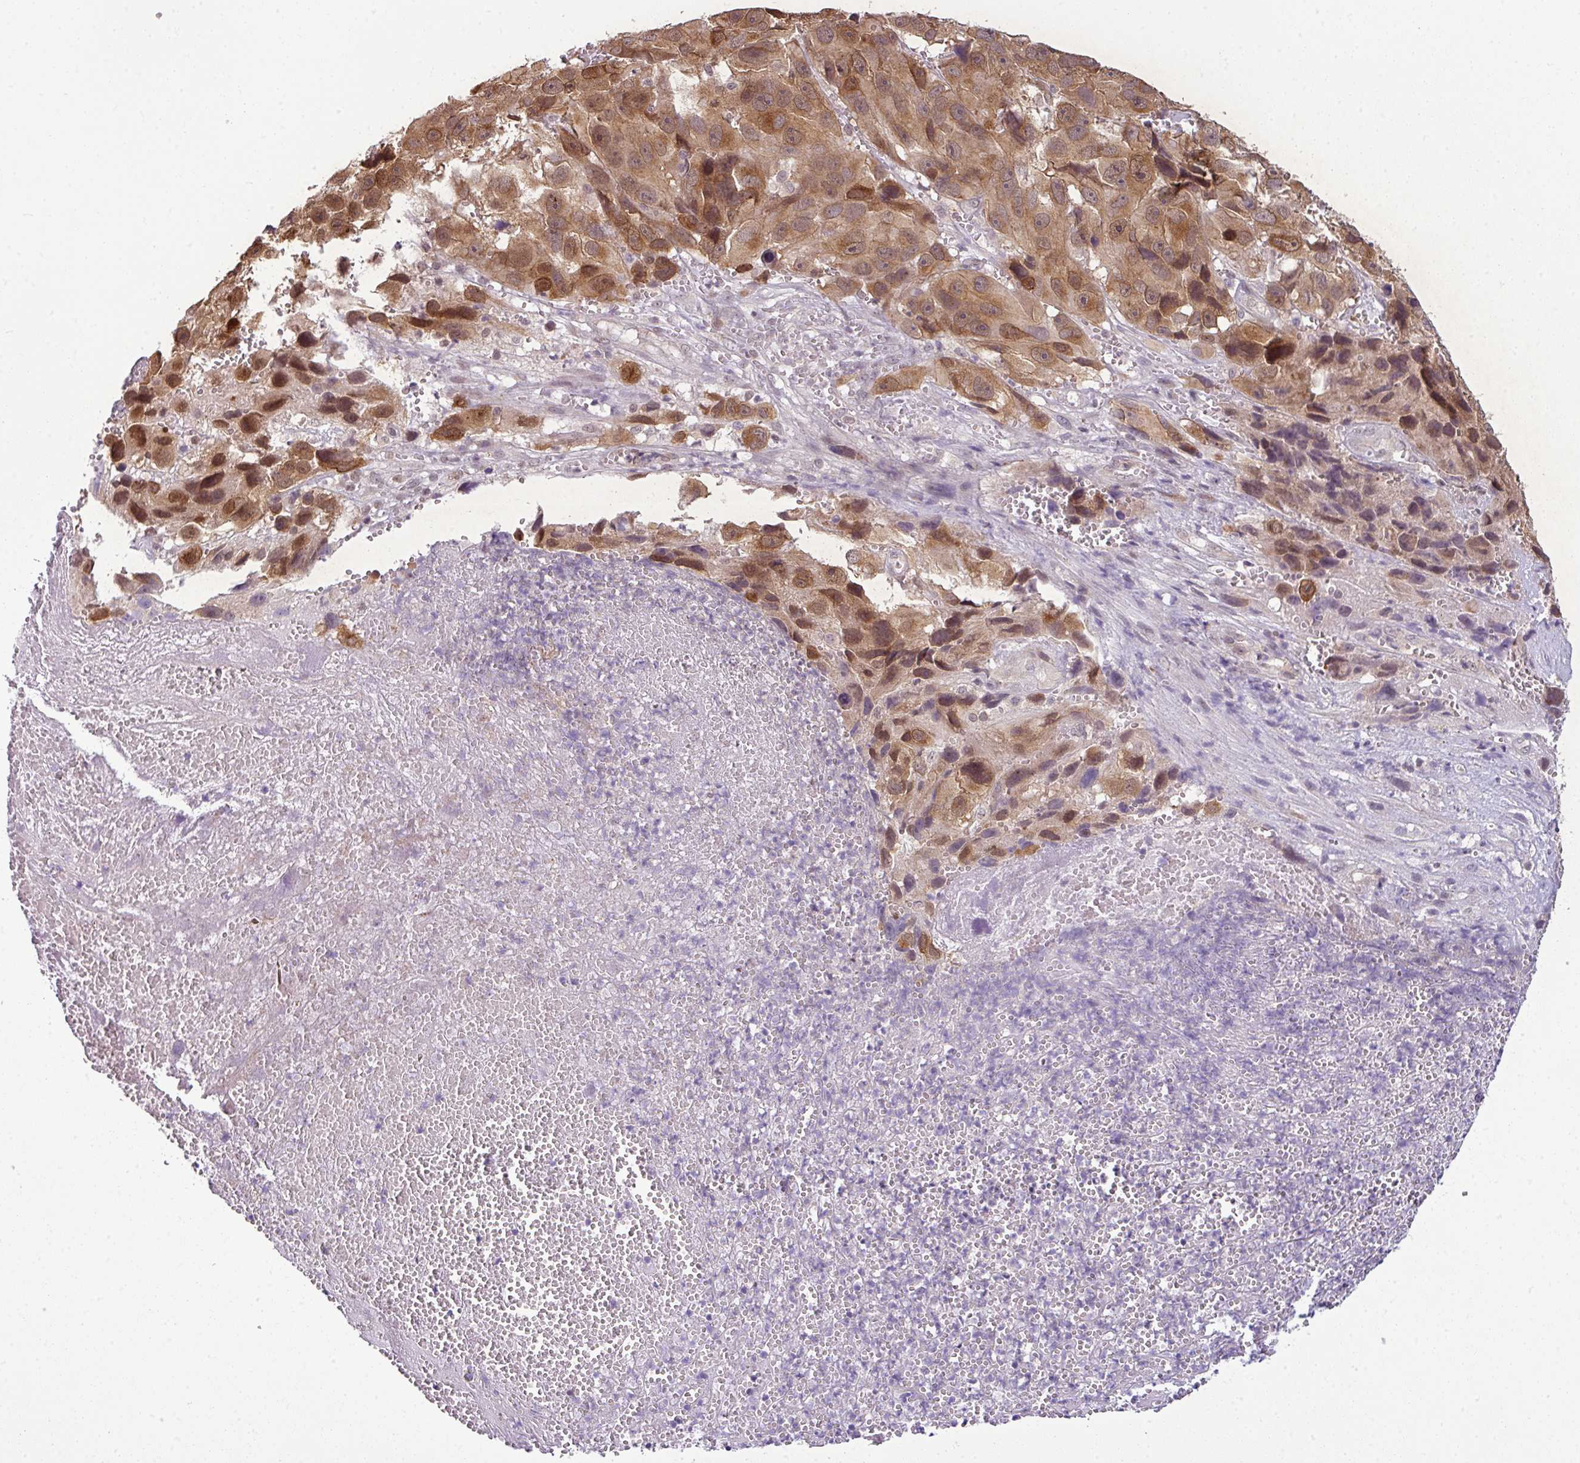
{"staining": {"intensity": "moderate", "quantity": ">75%", "location": "cytoplasmic/membranous,nuclear"}, "tissue": "melanoma", "cell_type": "Tumor cells", "image_type": "cancer", "snomed": [{"axis": "morphology", "description": "Malignant melanoma, NOS"}, {"axis": "topography", "description": "Skin"}], "caption": "The immunohistochemical stain highlights moderate cytoplasmic/membranous and nuclear staining in tumor cells of melanoma tissue.", "gene": "DERPC", "patient": {"sex": "male", "age": 84}}